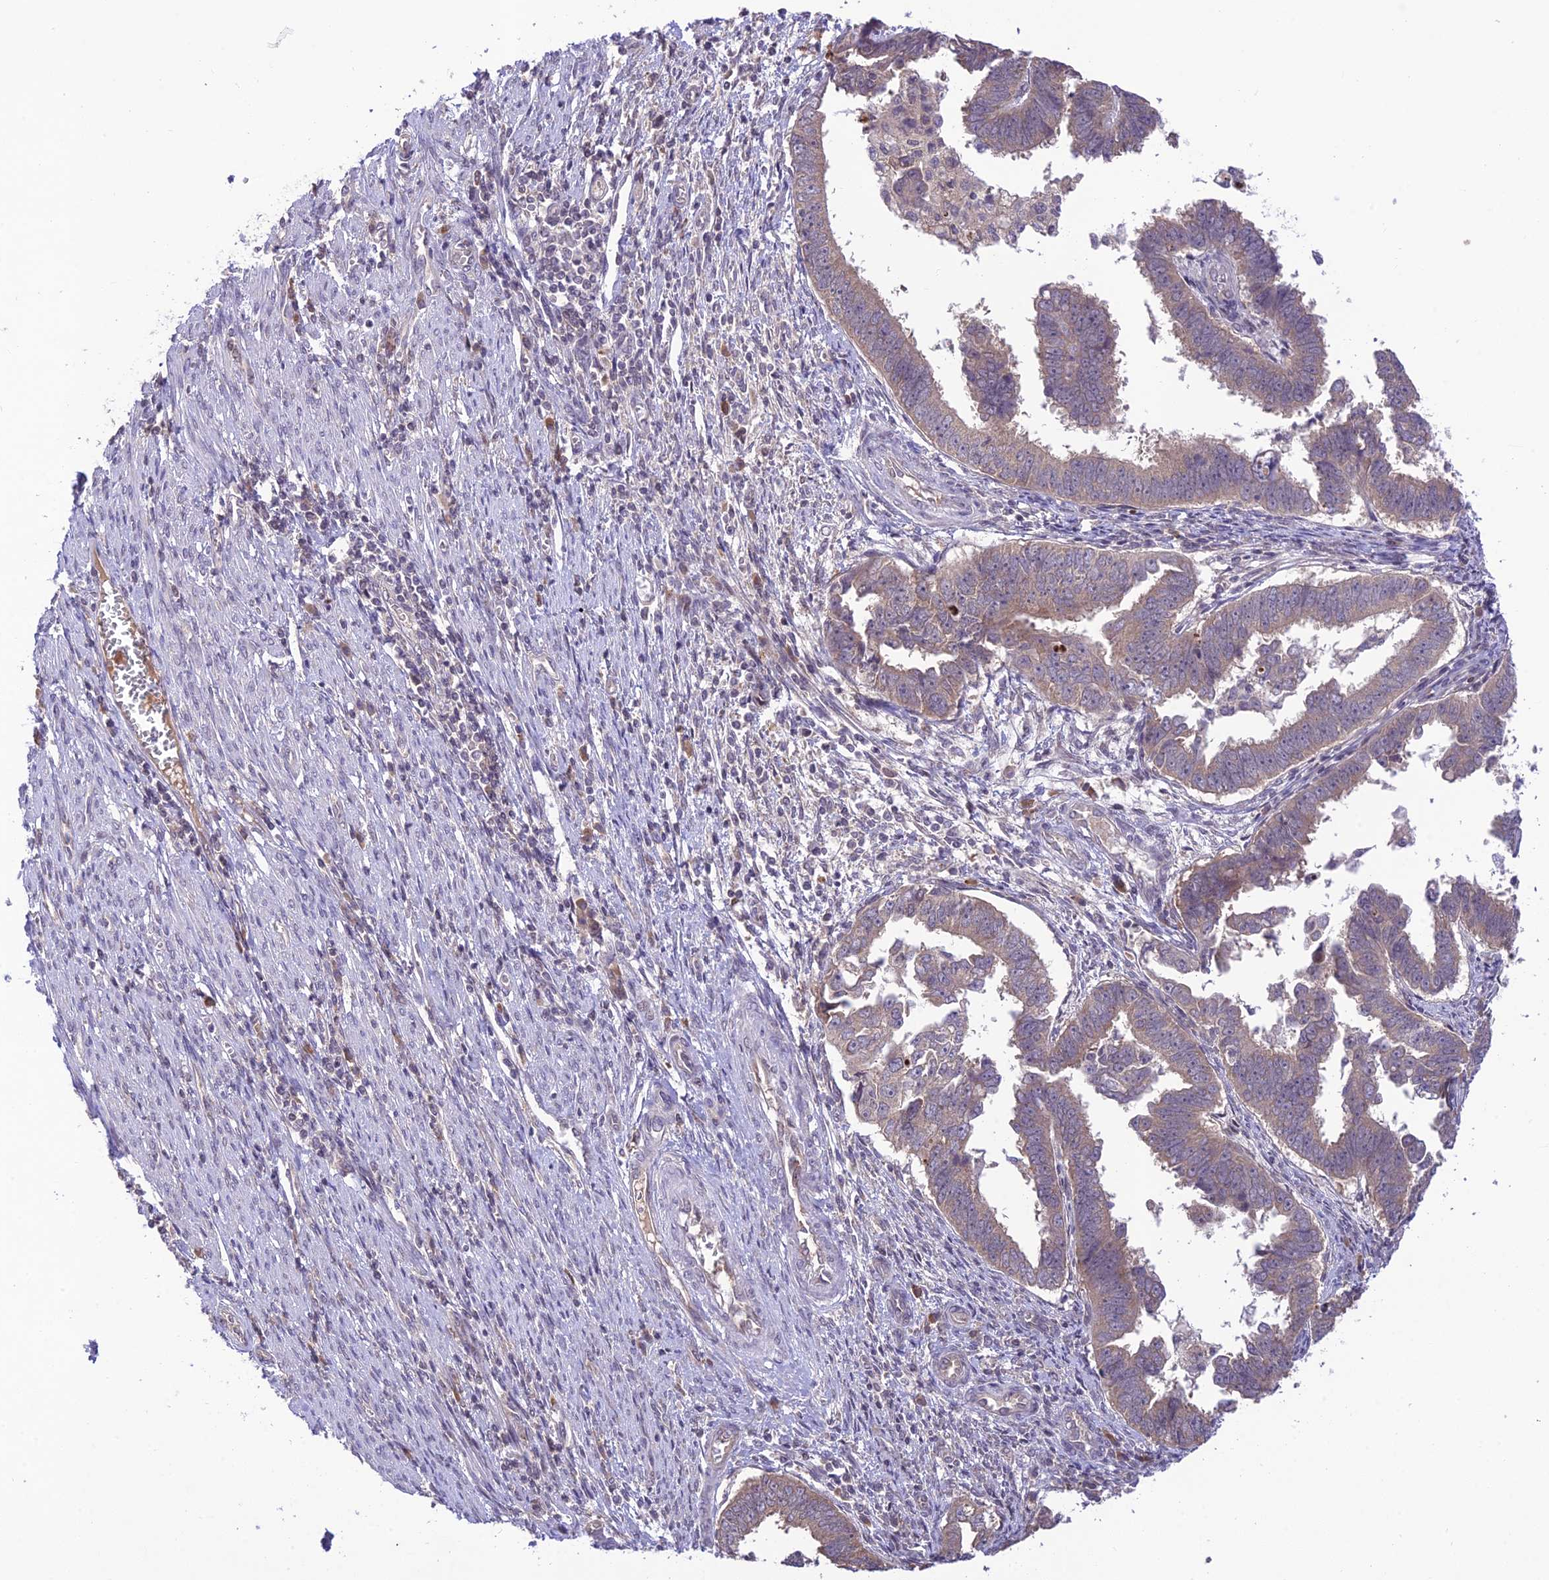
{"staining": {"intensity": "weak", "quantity": ">75%", "location": "cytoplasmic/membranous"}, "tissue": "endometrial cancer", "cell_type": "Tumor cells", "image_type": "cancer", "snomed": [{"axis": "morphology", "description": "Adenocarcinoma, NOS"}, {"axis": "topography", "description": "Endometrium"}], "caption": "Brown immunohistochemical staining in human endometrial cancer (adenocarcinoma) reveals weak cytoplasmic/membranous expression in about >75% of tumor cells.", "gene": "TEKT1", "patient": {"sex": "female", "age": 75}}